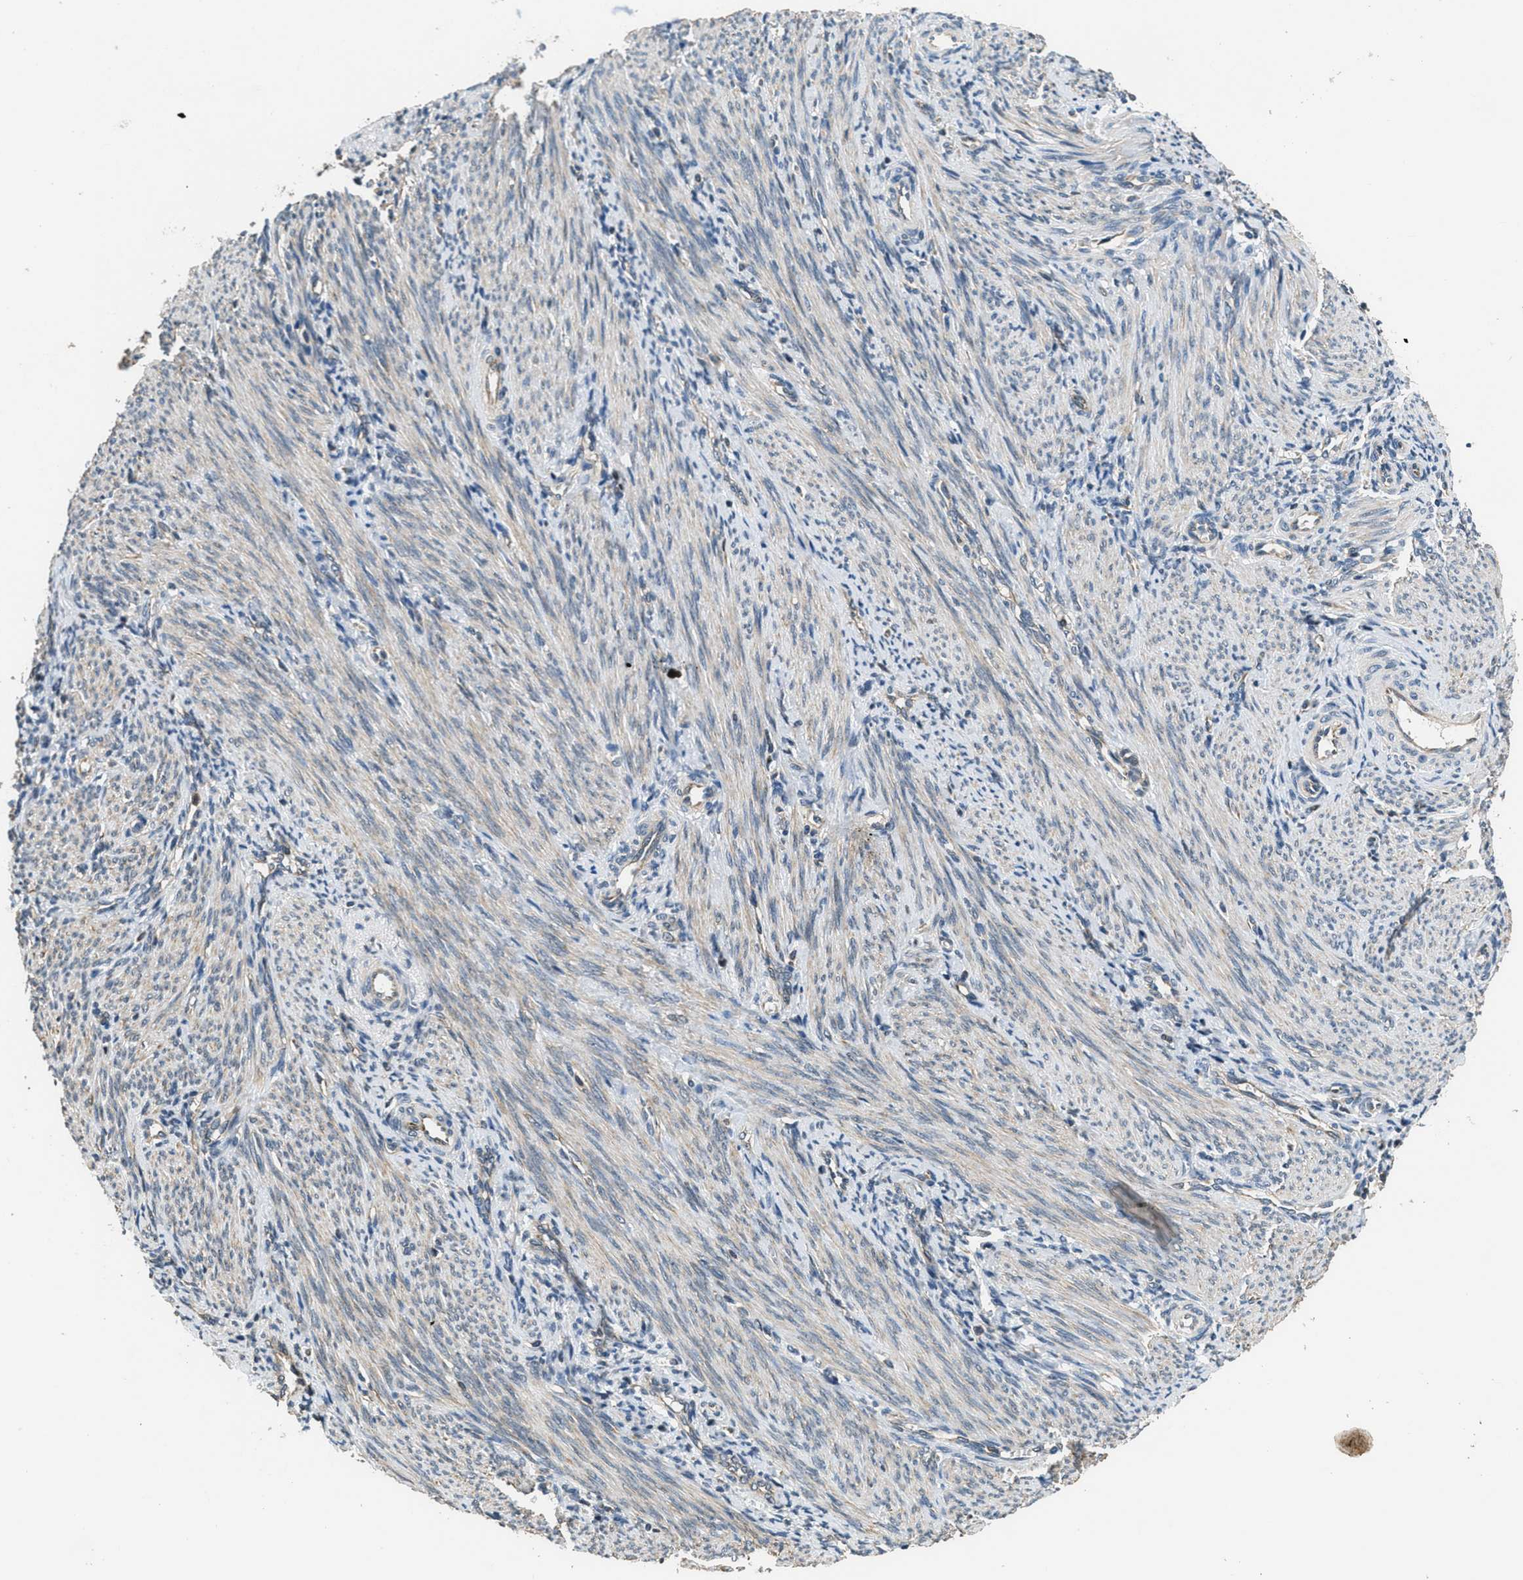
{"staining": {"intensity": "weak", "quantity": "<25%", "location": "cytoplasmic/membranous"}, "tissue": "endometrium", "cell_type": "Cells in endometrial stroma", "image_type": "normal", "snomed": [{"axis": "morphology", "description": "Normal tissue, NOS"}, {"axis": "topography", "description": "Uterus"}, {"axis": "topography", "description": "Endometrium"}], "caption": "Immunohistochemical staining of unremarkable endometrium displays no significant positivity in cells in endometrial stroma.", "gene": "NAT1", "patient": {"sex": "female", "age": 33}}